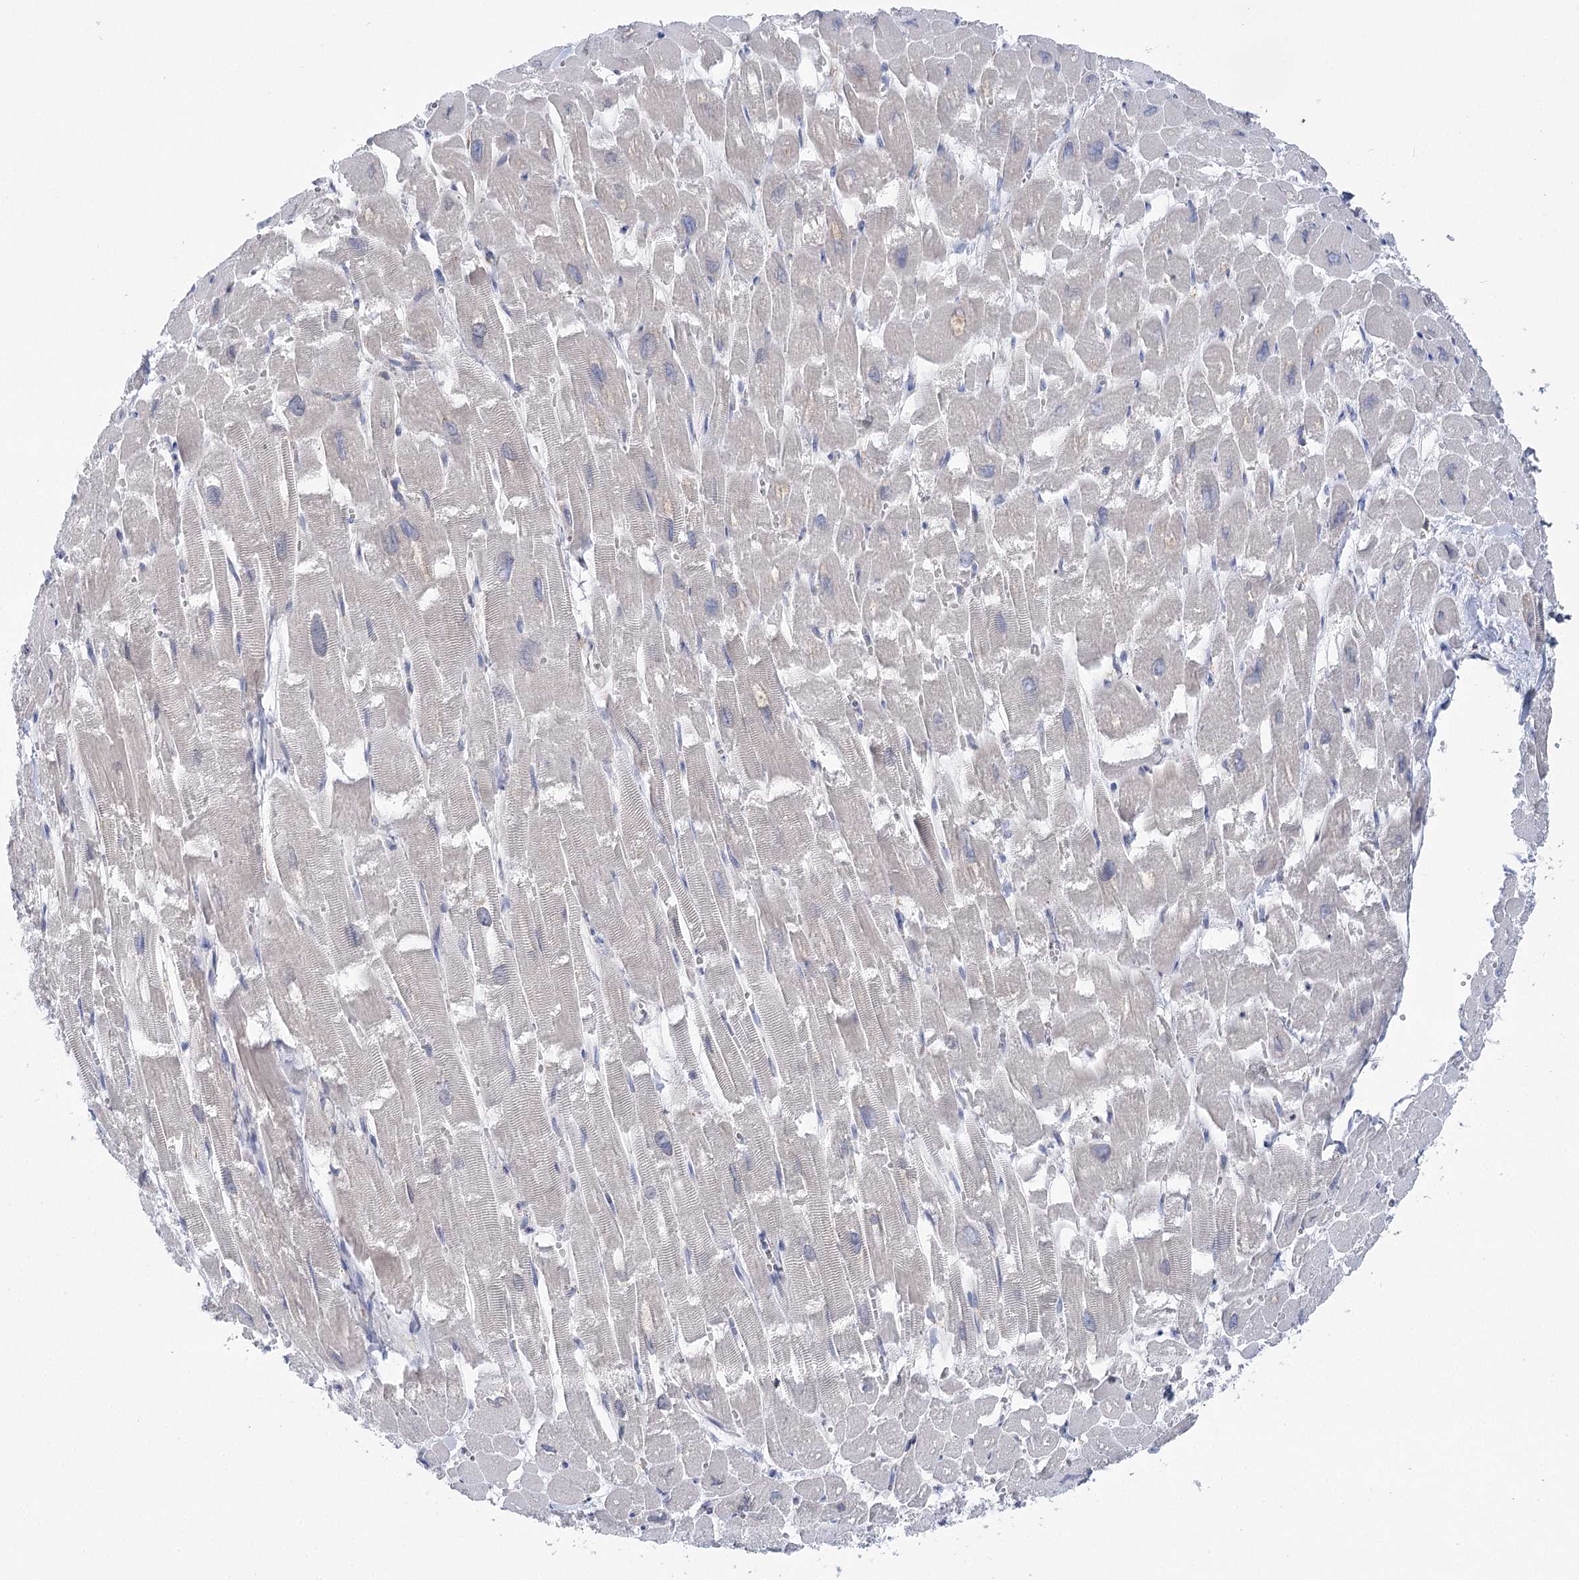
{"staining": {"intensity": "negative", "quantity": "none", "location": "none"}, "tissue": "heart muscle", "cell_type": "Cardiomyocytes", "image_type": "normal", "snomed": [{"axis": "morphology", "description": "Normal tissue, NOS"}, {"axis": "topography", "description": "Heart"}], "caption": "Immunohistochemical staining of unremarkable heart muscle exhibits no significant expression in cardiomyocytes. The staining was performed using DAB to visualize the protein expression in brown, while the nuclei were stained in blue with hematoxylin (Magnification: 20x).", "gene": "METTL24", "patient": {"sex": "male", "age": 54}}